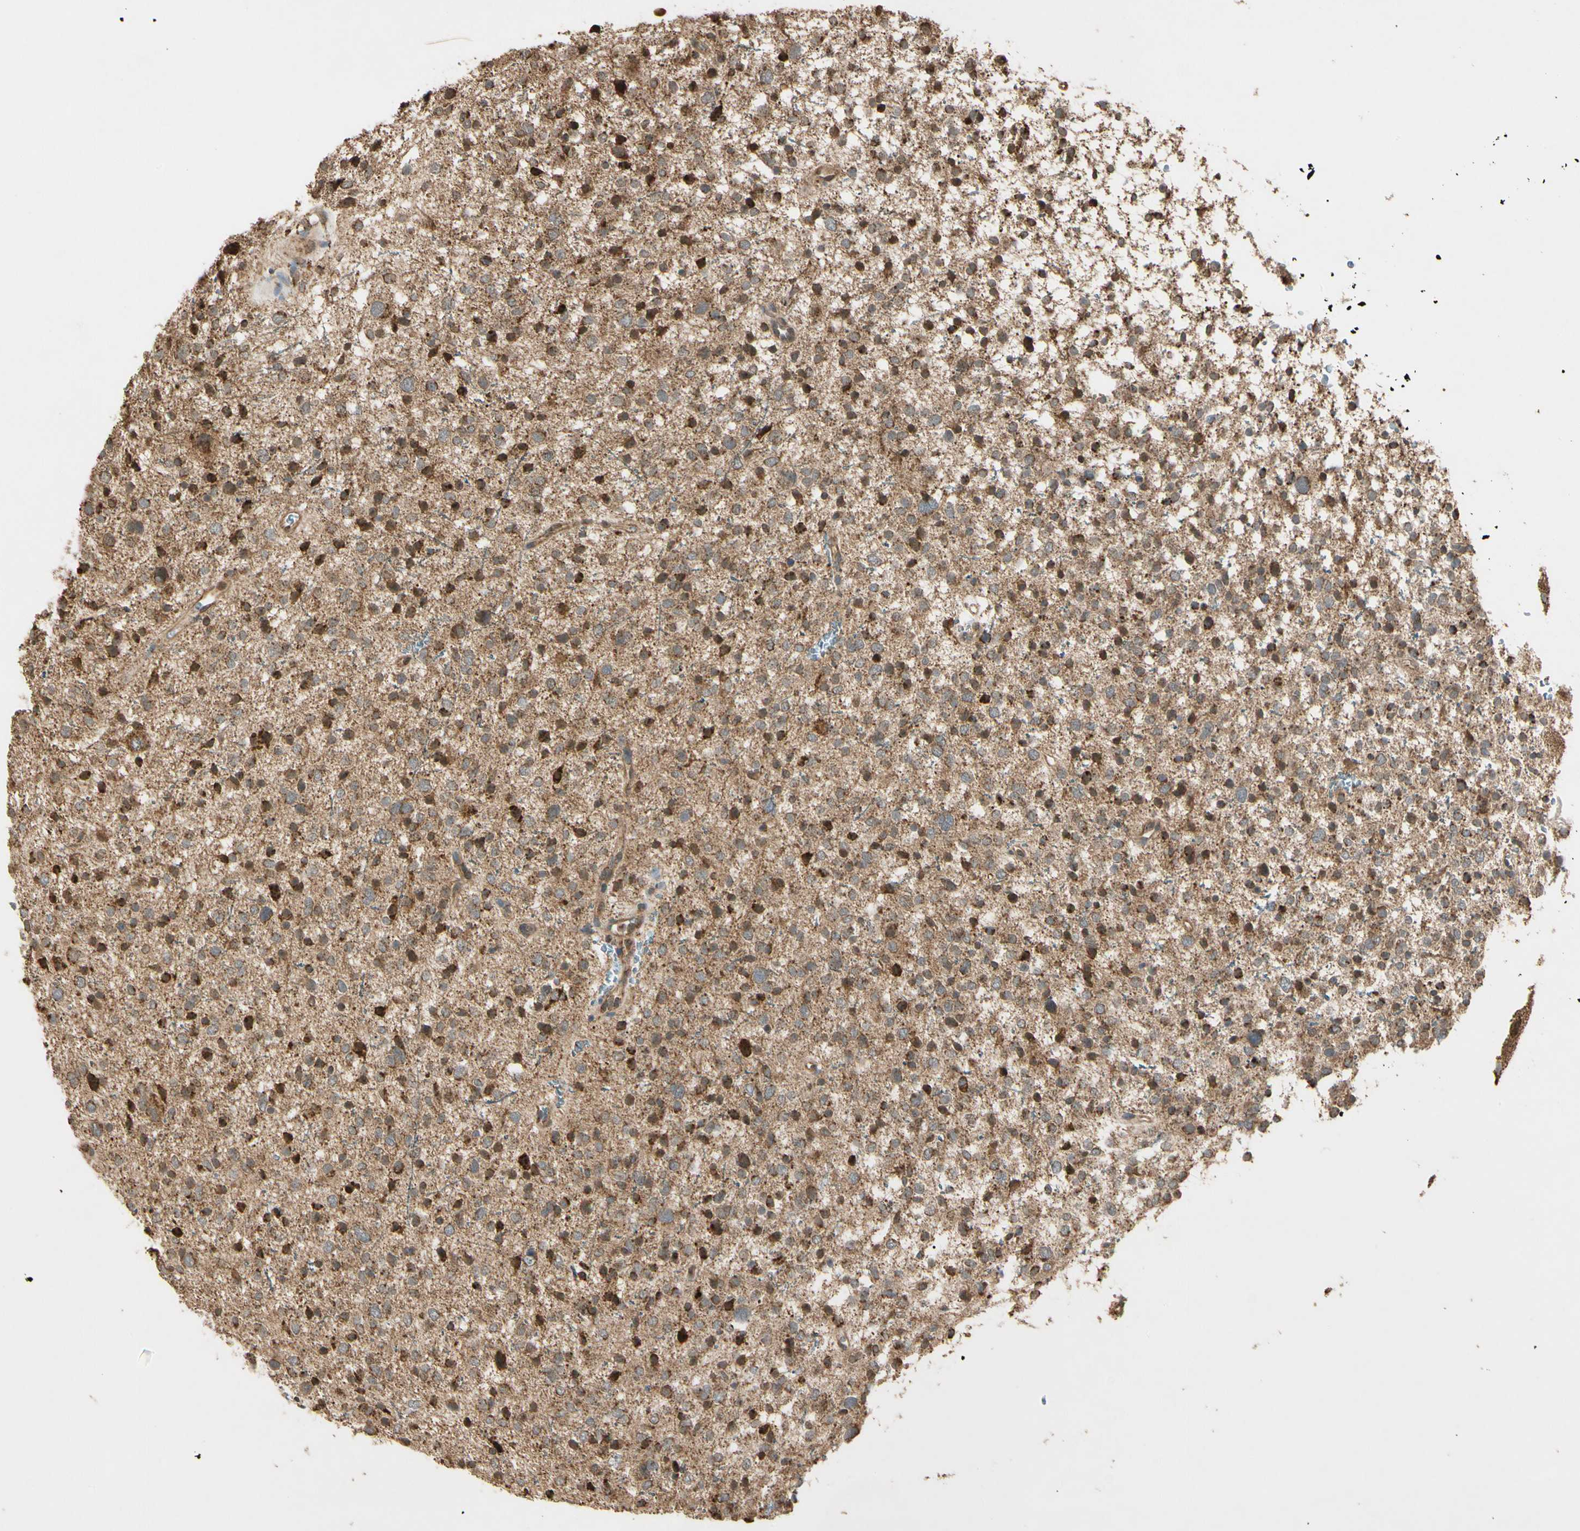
{"staining": {"intensity": "moderate", "quantity": "25%-75%", "location": "cytoplasmic/membranous"}, "tissue": "glioma", "cell_type": "Tumor cells", "image_type": "cancer", "snomed": [{"axis": "morphology", "description": "Glioma, malignant, Low grade"}, {"axis": "topography", "description": "Brain"}], "caption": "Moderate cytoplasmic/membranous staining for a protein is present in about 25%-75% of tumor cells of low-grade glioma (malignant) using IHC.", "gene": "PRDX5", "patient": {"sex": "female", "age": 37}}